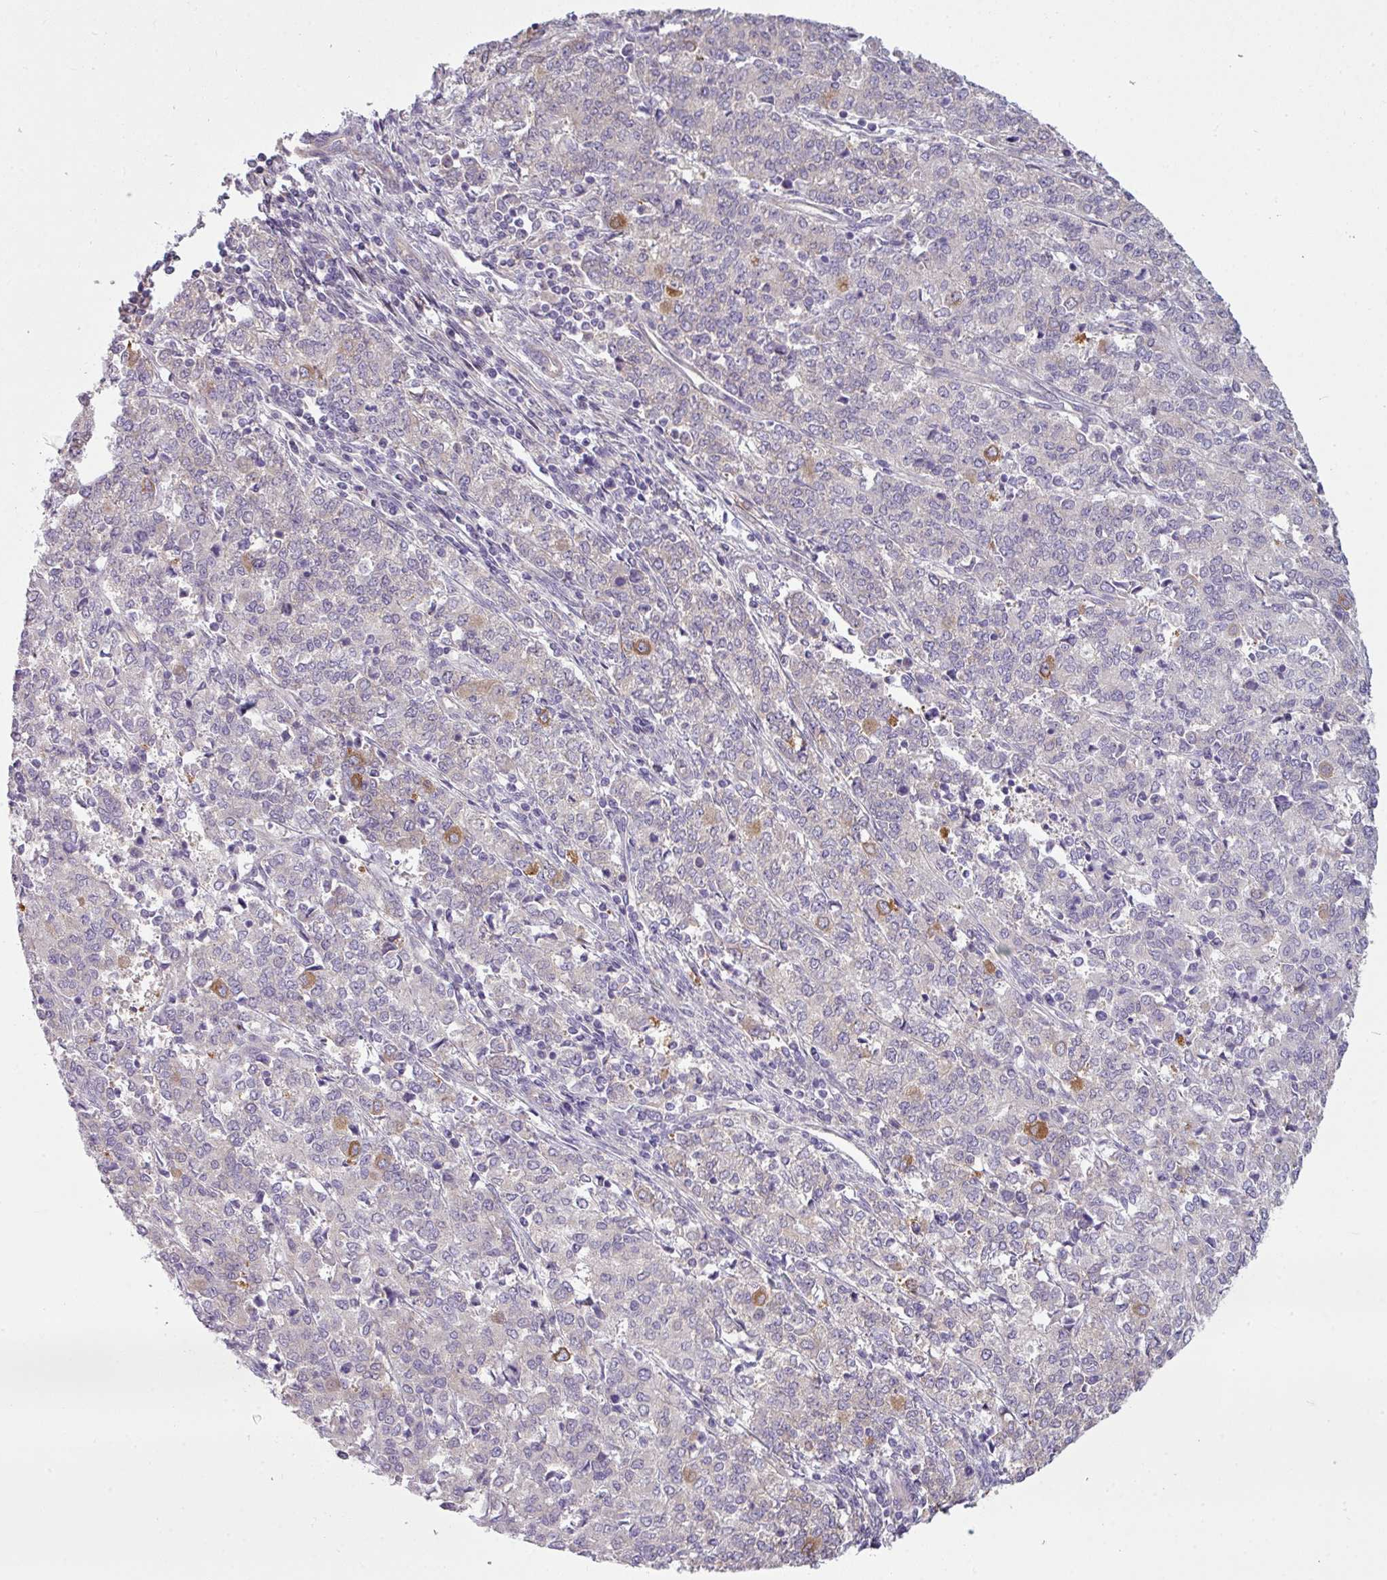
{"staining": {"intensity": "weak", "quantity": "25%-75%", "location": "cytoplasmic/membranous"}, "tissue": "endometrial cancer", "cell_type": "Tumor cells", "image_type": "cancer", "snomed": [{"axis": "morphology", "description": "Adenocarcinoma, NOS"}, {"axis": "topography", "description": "Endometrium"}], "caption": "High-magnification brightfield microscopy of endometrial adenocarcinoma stained with DAB (3,3'-diaminobenzidine) (brown) and counterstained with hematoxylin (blue). tumor cells exhibit weak cytoplasmic/membranous expression is identified in approximately25%-75% of cells. Ihc stains the protein of interest in brown and the nuclei are stained blue.", "gene": "CAMK2B", "patient": {"sex": "female", "age": 50}}